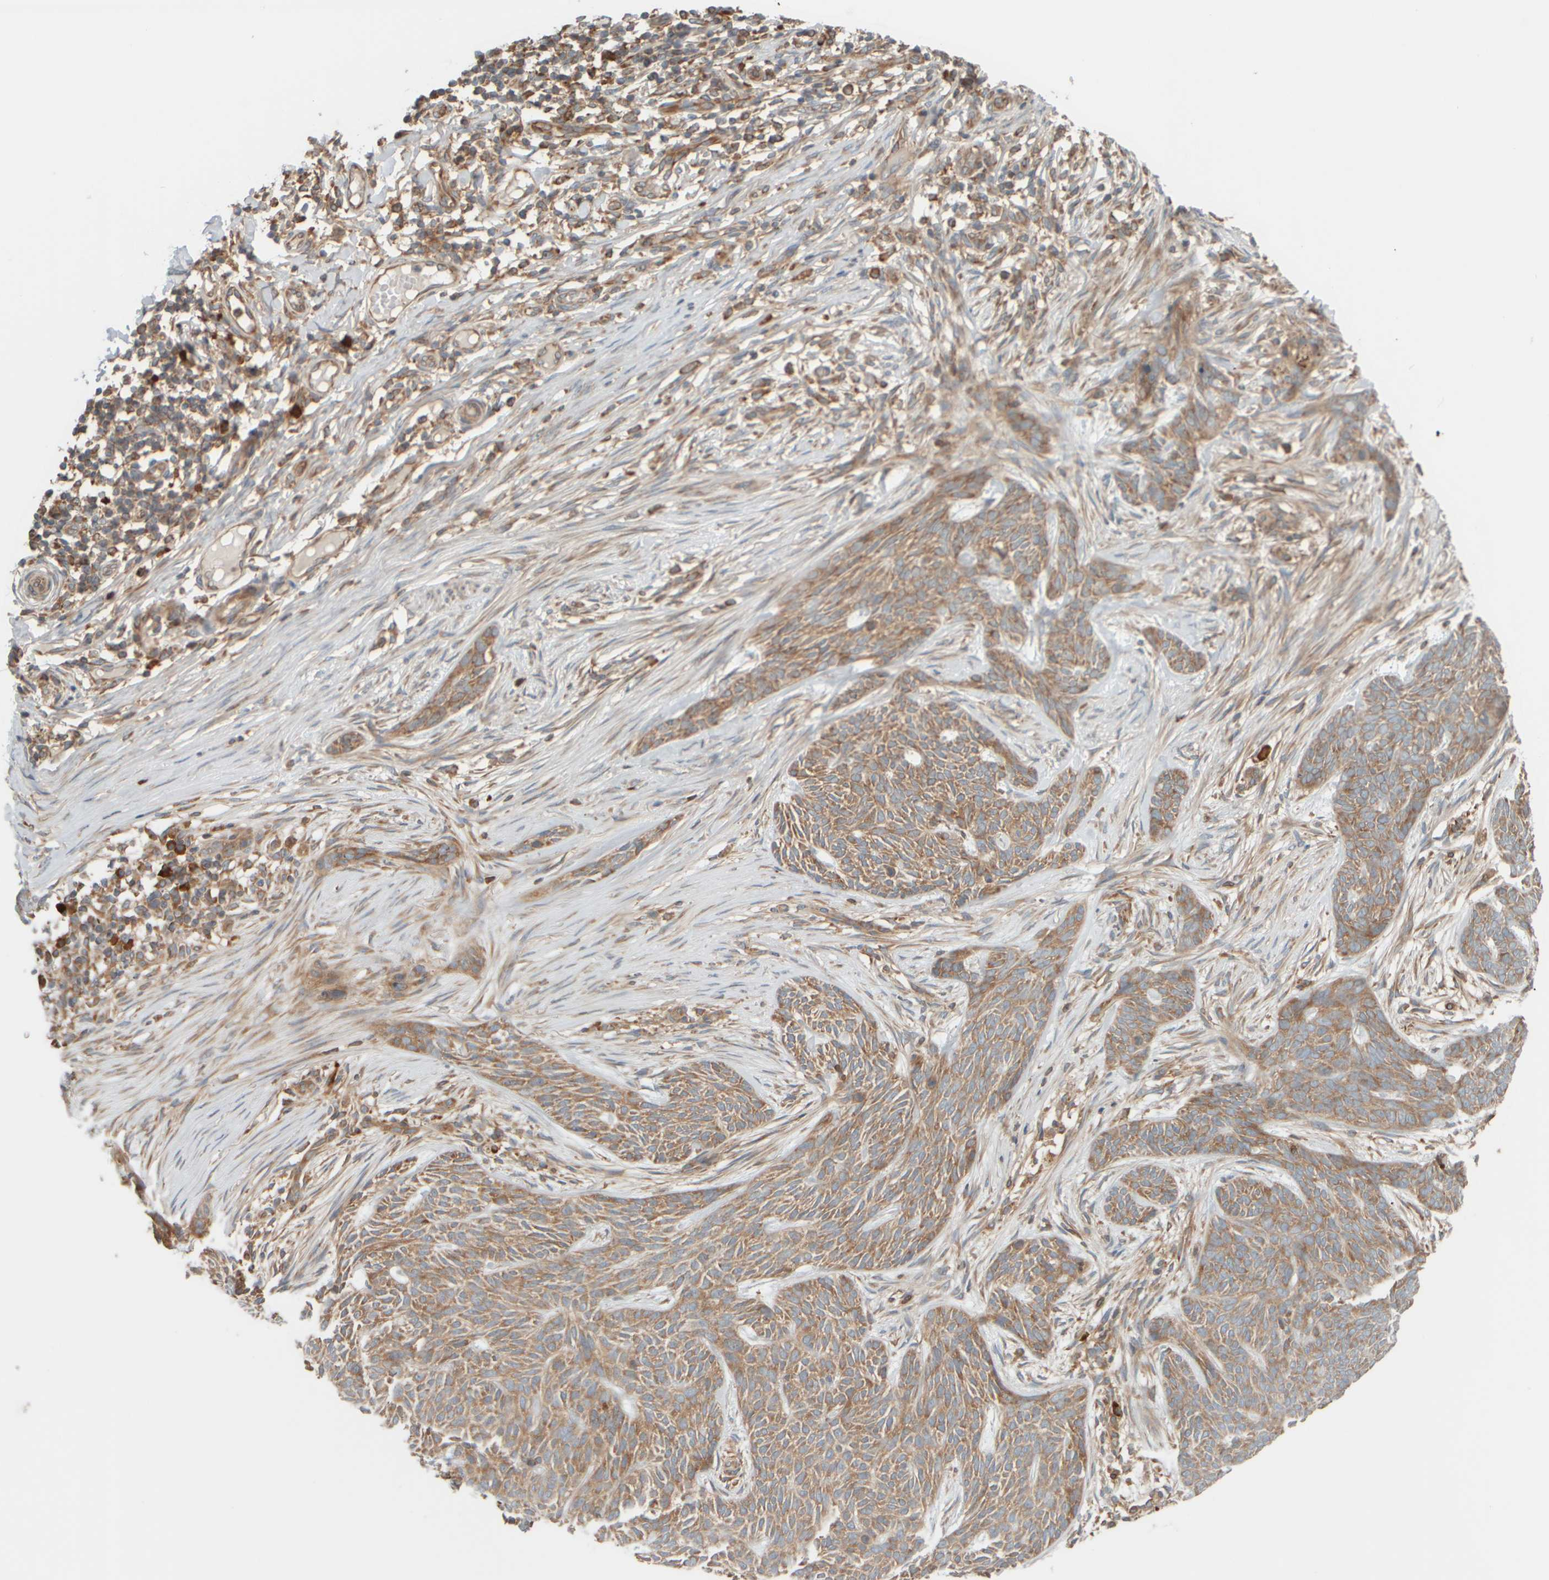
{"staining": {"intensity": "moderate", "quantity": ">75%", "location": "cytoplasmic/membranous"}, "tissue": "skin cancer", "cell_type": "Tumor cells", "image_type": "cancer", "snomed": [{"axis": "morphology", "description": "Basal cell carcinoma"}, {"axis": "topography", "description": "Skin"}], "caption": "A photomicrograph of human basal cell carcinoma (skin) stained for a protein exhibits moderate cytoplasmic/membranous brown staining in tumor cells.", "gene": "EIF2B3", "patient": {"sex": "female", "age": 59}}